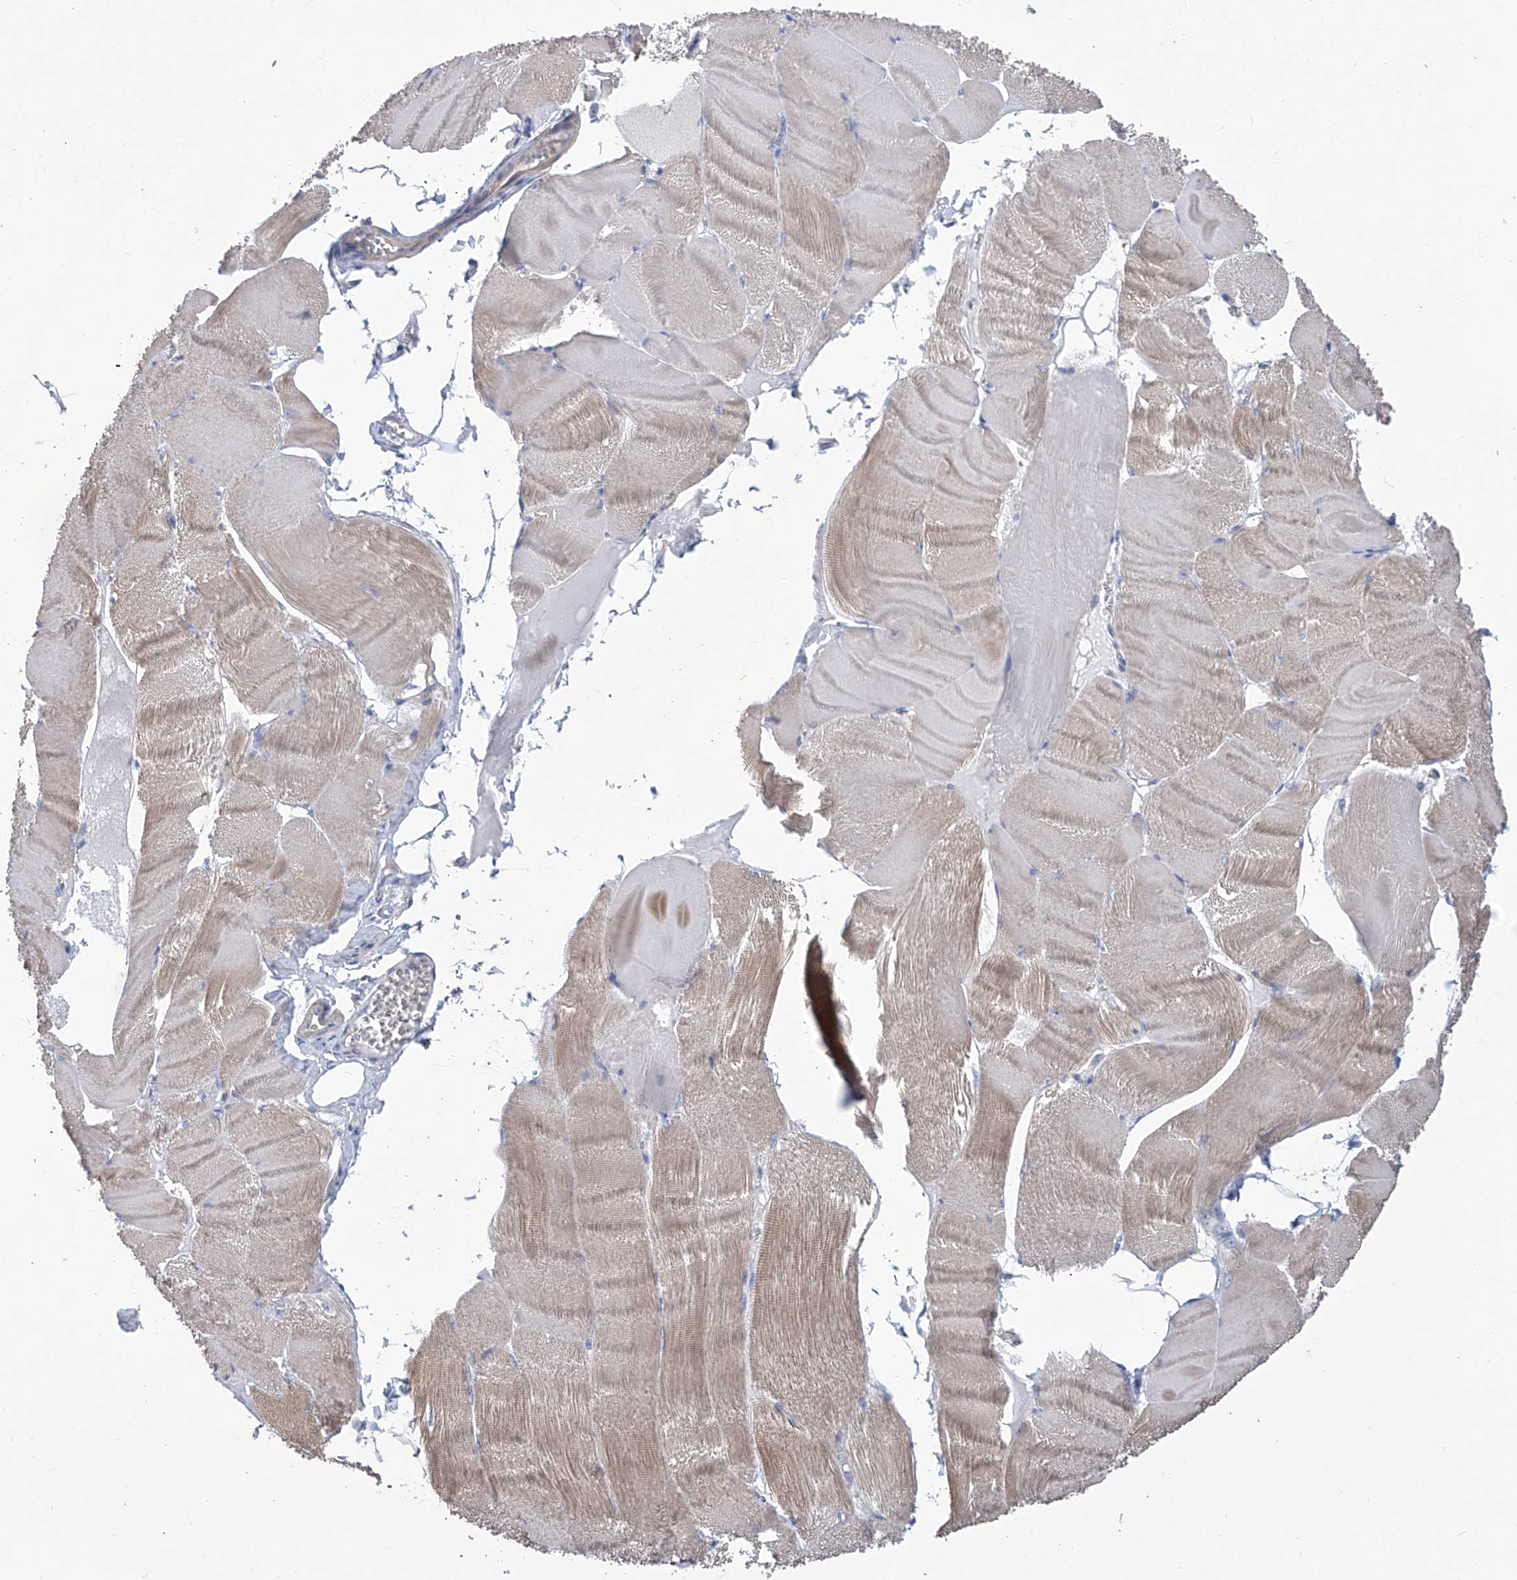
{"staining": {"intensity": "moderate", "quantity": "<25%", "location": "cytoplasmic/membranous"}, "tissue": "skeletal muscle", "cell_type": "Myocytes", "image_type": "normal", "snomed": [{"axis": "morphology", "description": "Normal tissue, NOS"}, {"axis": "morphology", "description": "Basal cell carcinoma"}, {"axis": "topography", "description": "Skeletal muscle"}], "caption": "This is a photomicrograph of immunohistochemistry staining of unremarkable skeletal muscle, which shows moderate positivity in the cytoplasmic/membranous of myocytes.", "gene": "SMS", "patient": {"sex": "female", "age": 64}}